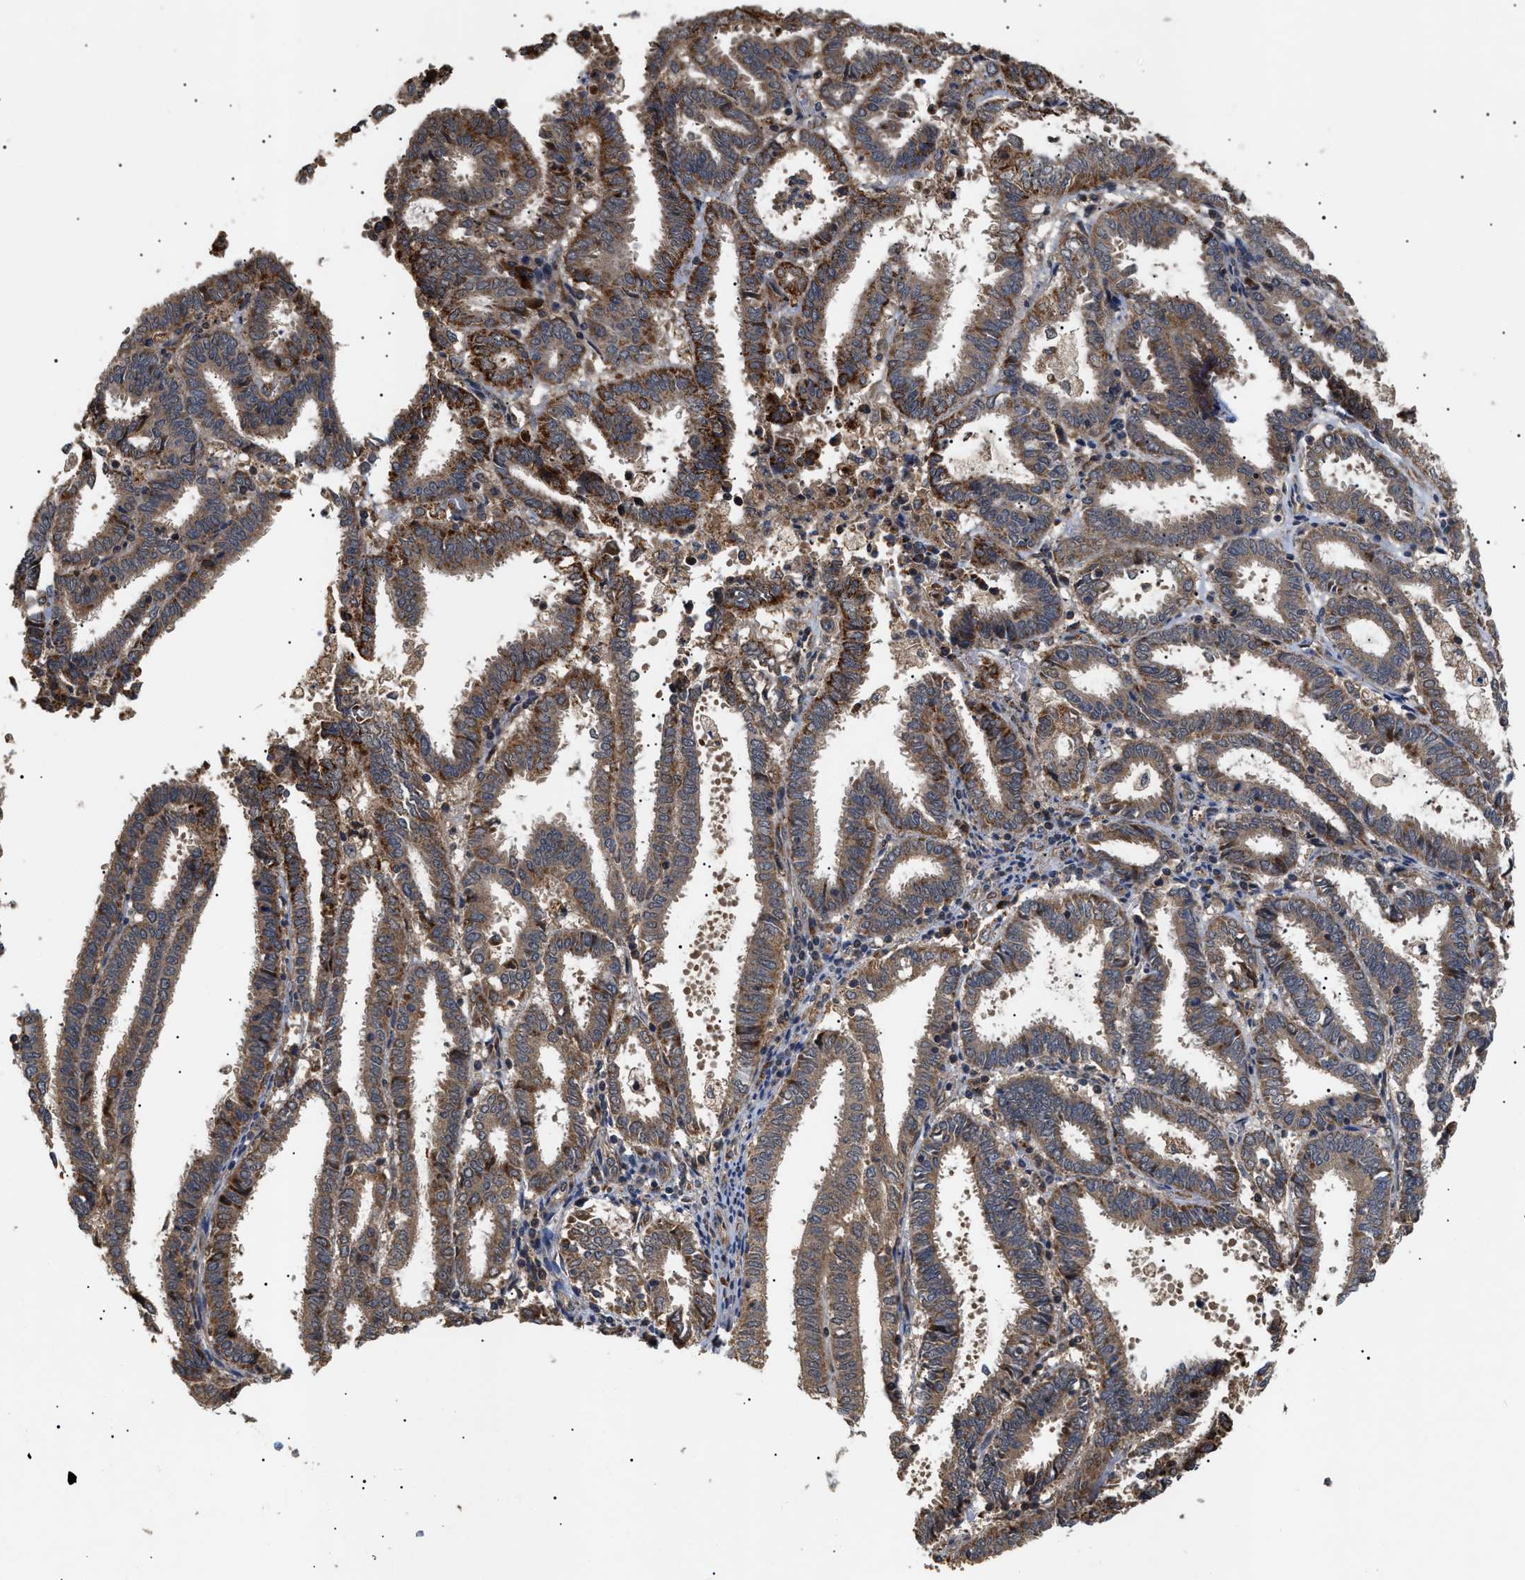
{"staining": {"intensity": "moderate", "quantity": ">75%", "location": "cytoplasmic/membranous"}, "tissue": "endometrial cancer", "cell_type": "Tumor cells", "image_type": "cancer", "snomed": [{"axis": "morphology", "description": "Adenocarcinoma, NOS"}, {"axis": "topography", "description": "Uterus"}], "caption": "A brown stain highlights moderate cytoplasmic/membranous positivity of a protein in adenocarcinoma (endometrial) tumor cells.", "gene": "ASTL", "patient": {"sex": "female", "age": 83}}